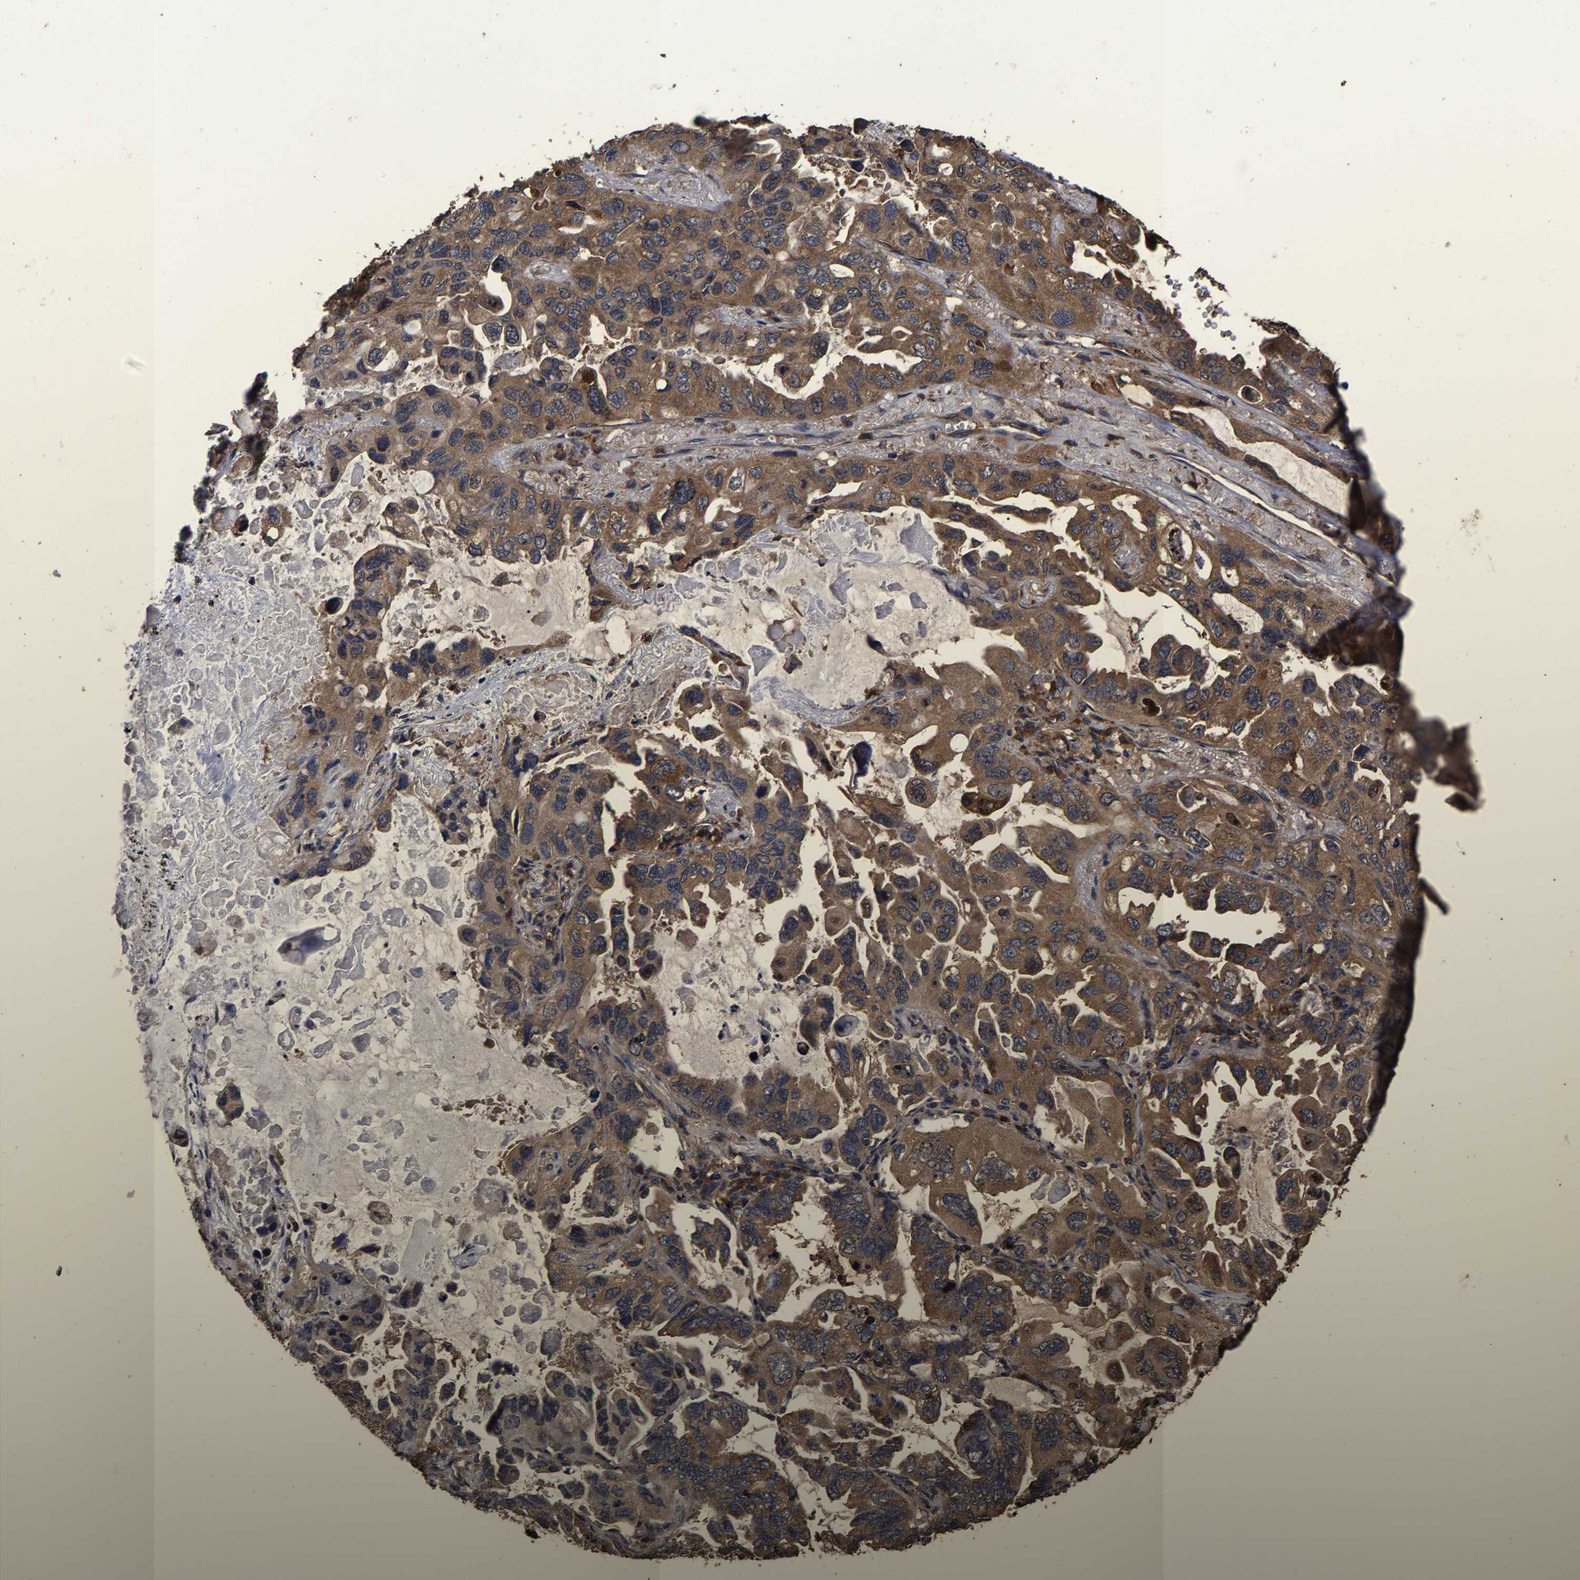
{"staining": {"intensity": "moderate", "quantity": ">75%", "location": "cytoplasmic/membranous"}, "tissue": "lung cancer", "cell_type": "Tumor cells", "image_type": "cancer", "snomed": [{"axis": "morphology", "description": "Squamous cell carcinoma, NOS"}, {"axis": "topography", "description": "Lung"}], "caption": "An immunohistochemistry micrograph of neoplastic tissue is shown. Protein staining in brown highlights moderate cytoplasmic/membranous positivity in lung cancer (squamous cell carcinoma) within tumor cells.", "gene": "ITCH", "patient": {"sex": "female", "age": 73}}